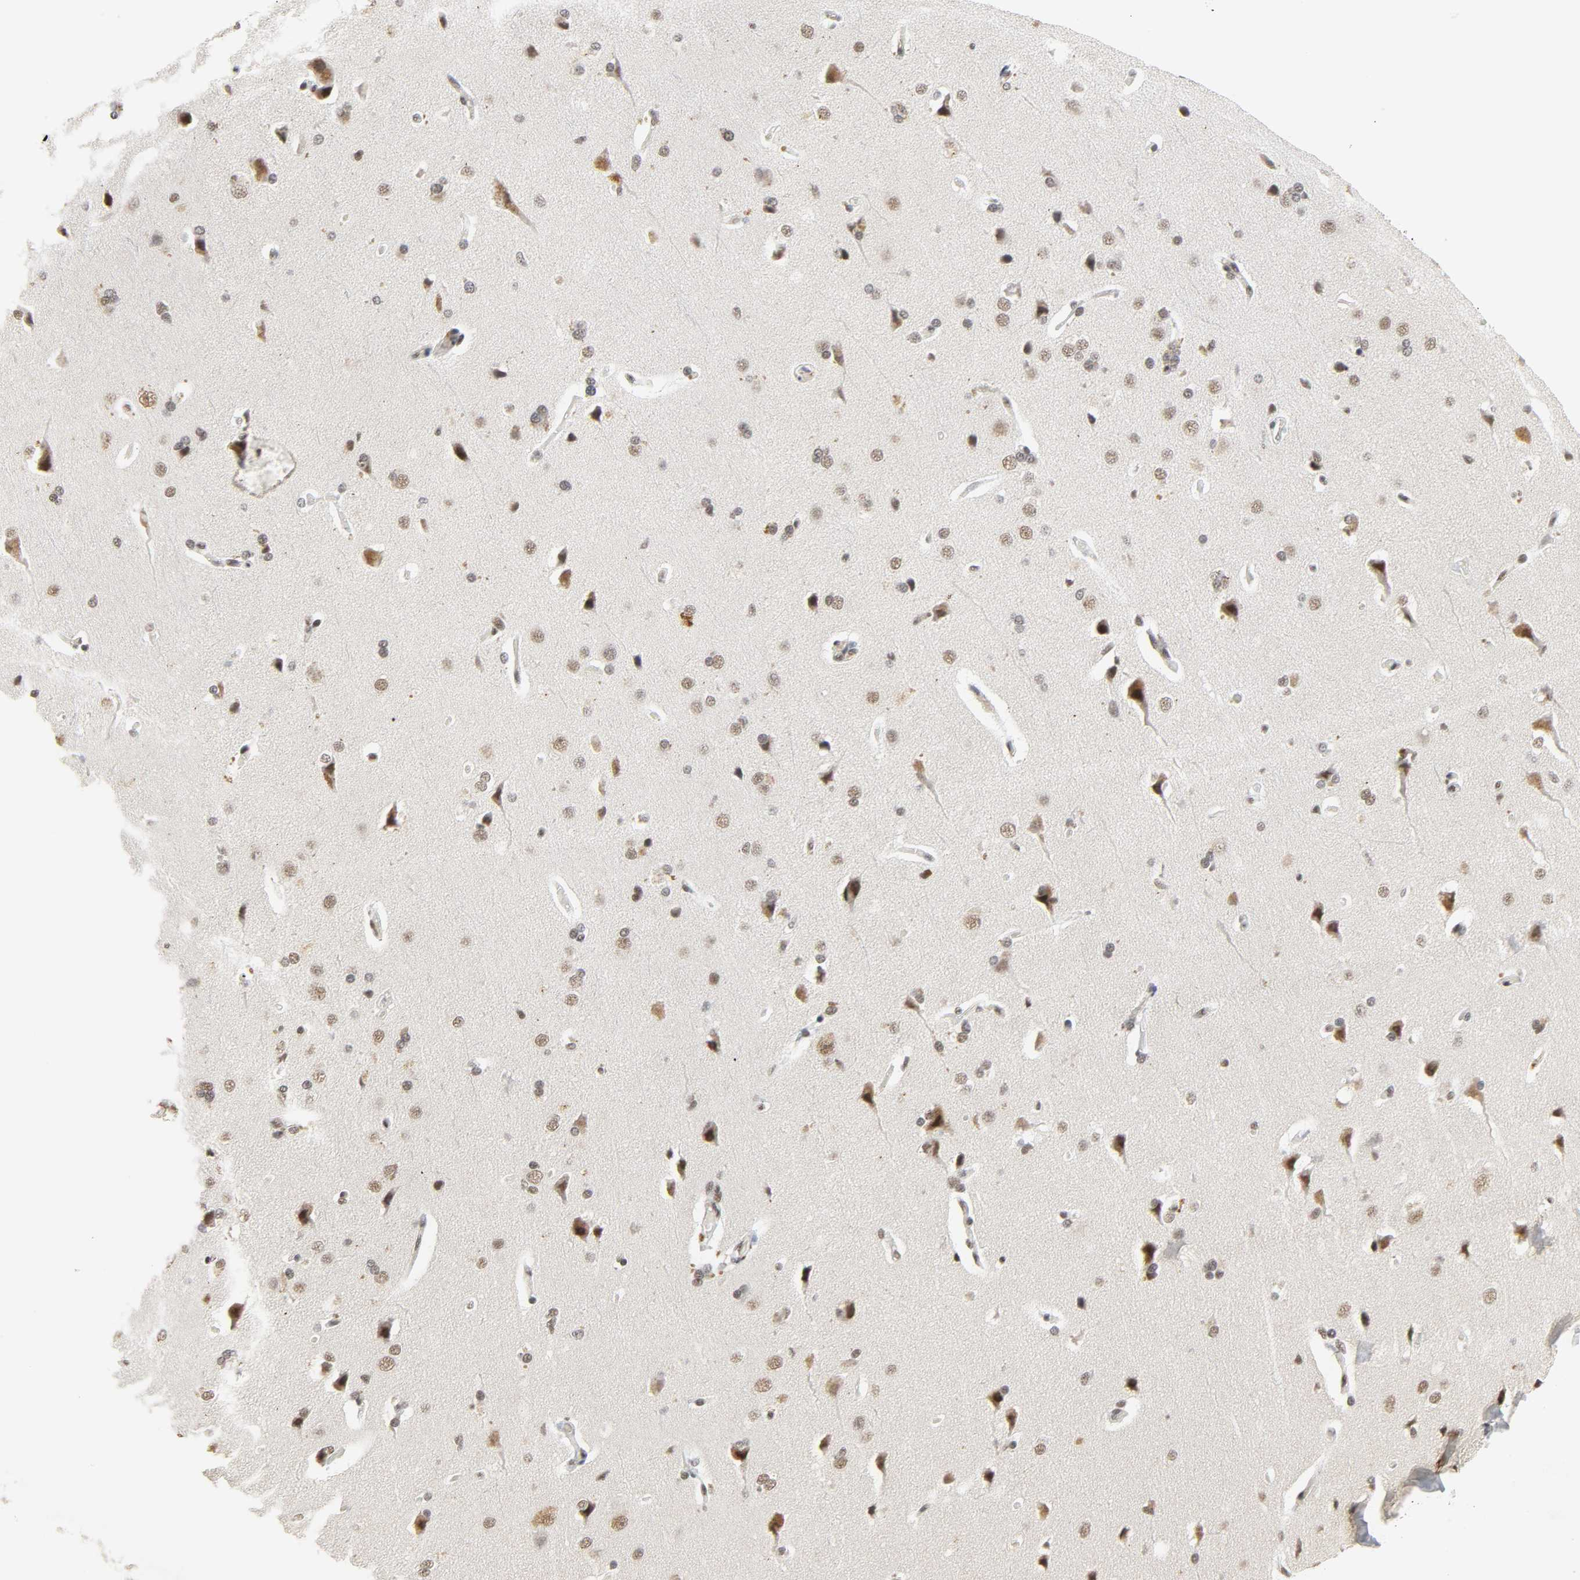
{"staining": {"intensity": "moderate", "quantity": ">75%", "location": "nuclear"}, "tissue": "cerebral cortex", "cell_type": "Endothelial cells", "image_type": "normal", "snomed": [{"axis": "morphology", "description": "Normal tissue, NOS"}, {"axis": "topography", "description": "Cerebral cortex"}], "caption": "Immunohistochemical staining of unremarkable human cerebral cortex reveals moderate nuclear protein staining in approximately >75% of endothelial cells. (DAB IHC with brightfield microscopy, high magnification).", "gene": "NCOA6", "patient": {"sex": "male", "age": 62}}